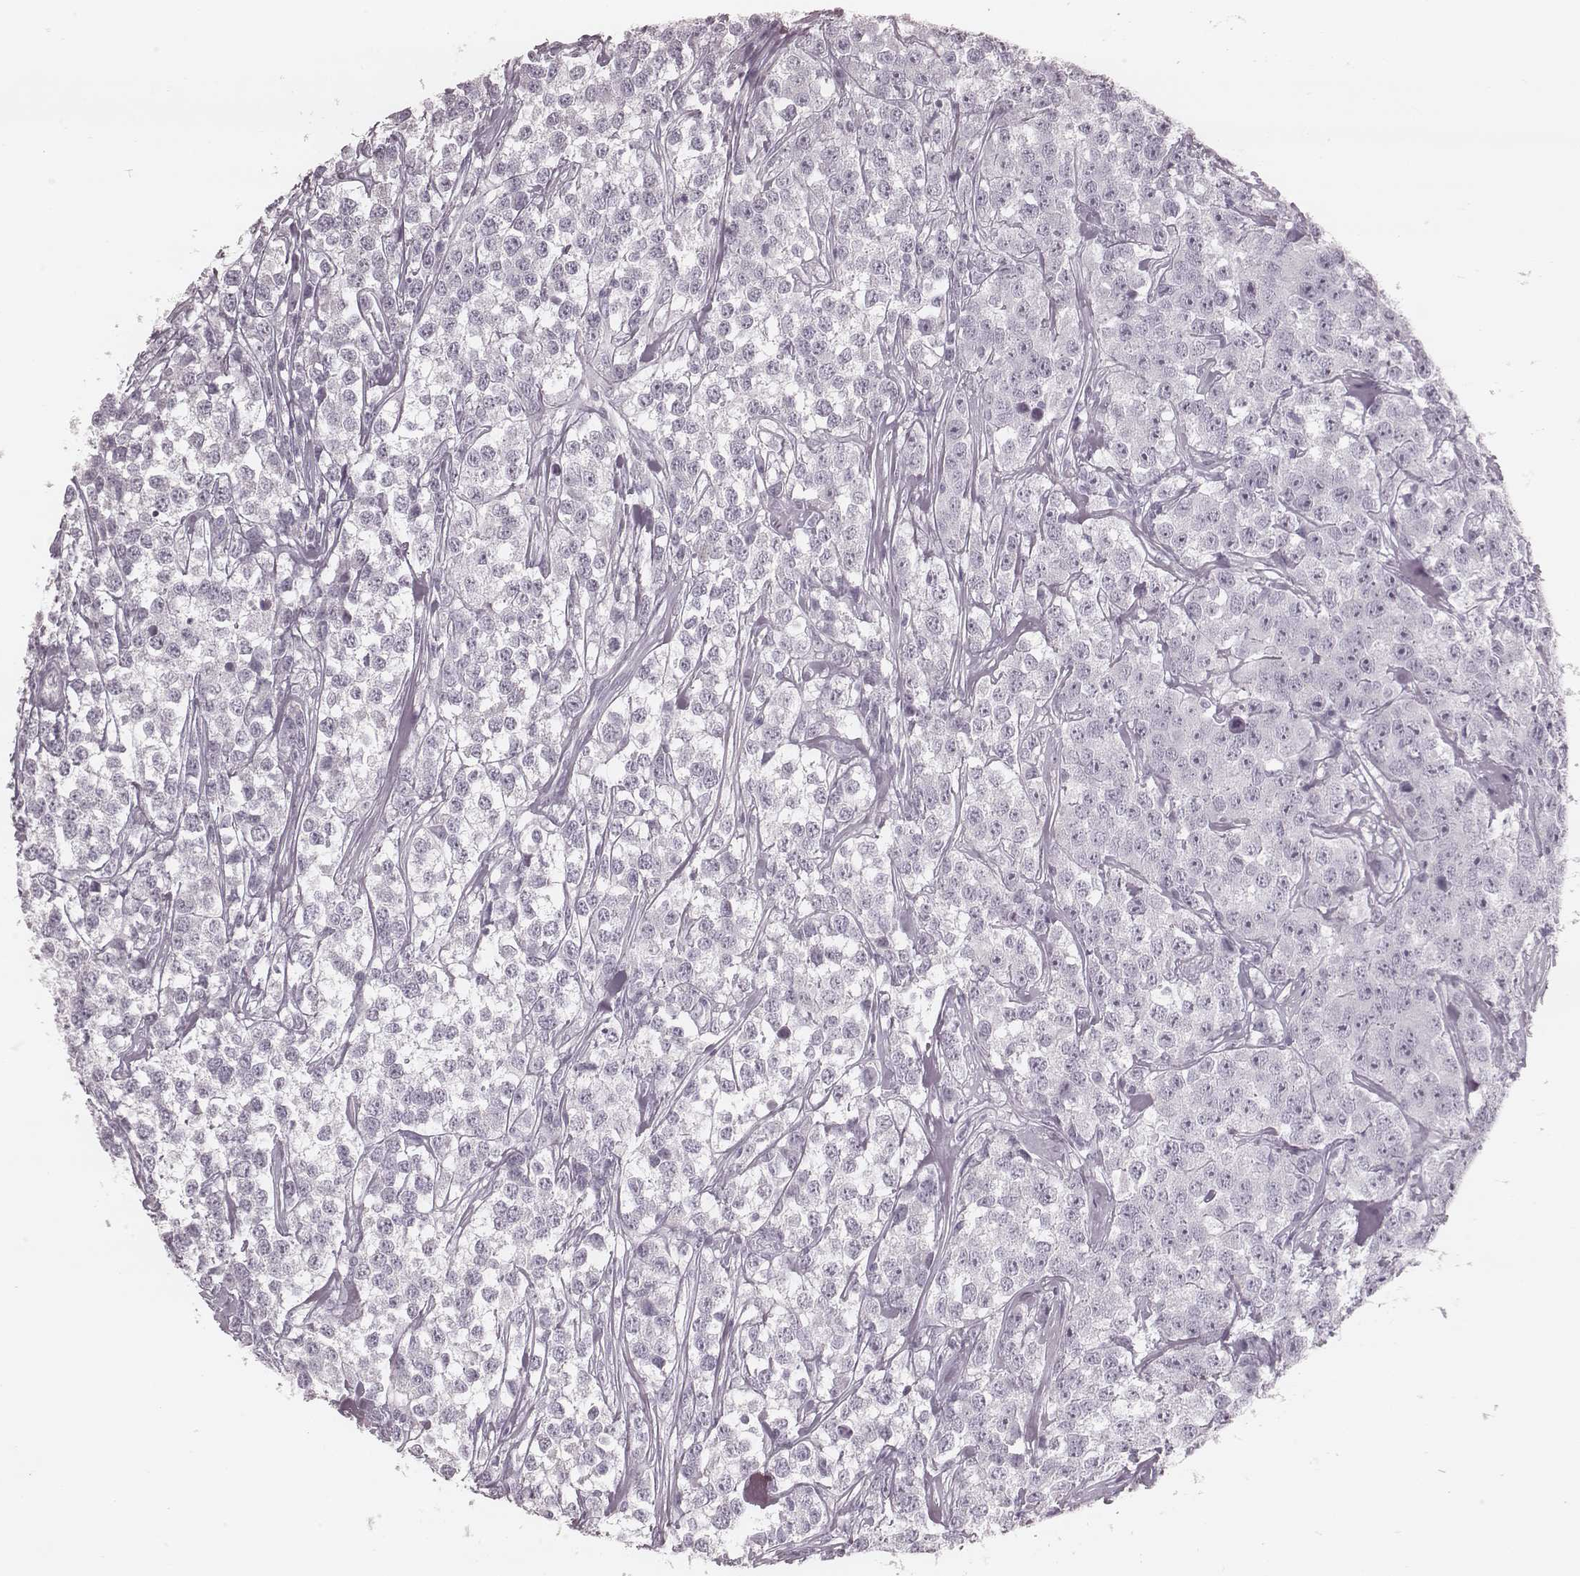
{"staining": {"intensity": "negative", "quantity": "none", "location": "none"}, "tissue": "testis cancer", "cell_type": "Tumor cells", "image_type": "cancer", "snomed": [{"axis": "morphology", "description": "Seminoma, NOS"}, {"axis": "topography", "description": "Testis"}], "caption": "Testis seminoma was stained to show a protein in brown. There is no significant expression in tumor cells.", "gene": "KRT74", "patient": {"sex": "male", "age": 59}}